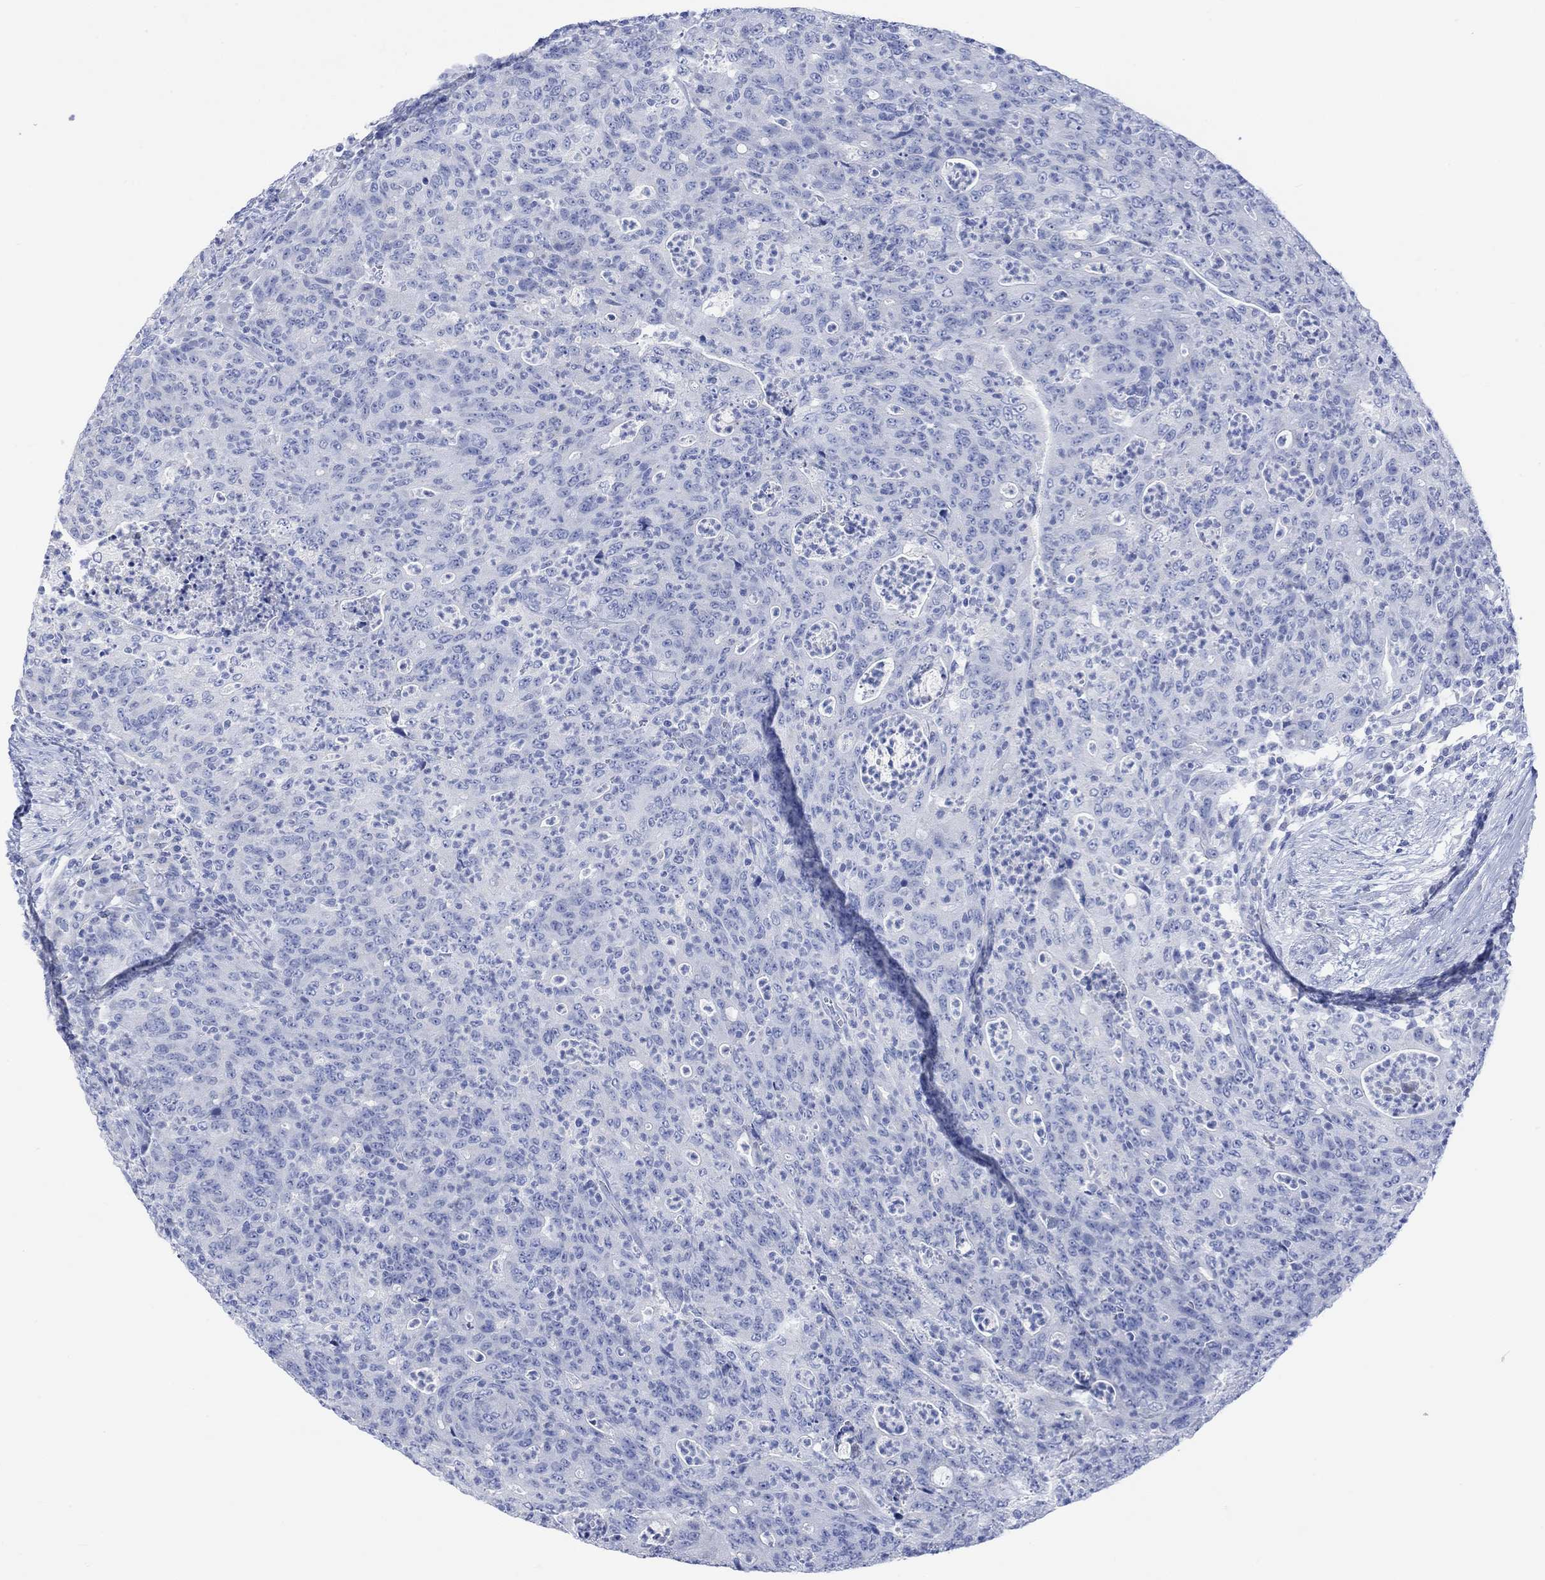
{"staining": {"intensity": "negative", "quantity": "none", "location": "none"}, "tissue": "colorectal cancer", "cell_type": "Tumor cells", "image_type": "cancer", "snomed": [{"axis": "morphology", "description": "Adenocarcinoma, NOS"}, {"axis": "topography", "description": "Colon"}], "caption": "Tumor cells are negative for protein expression in human colorectal adenocarcinoma.", "gene": "CALCA", "patient": {"sex": "male", "age": 70}}